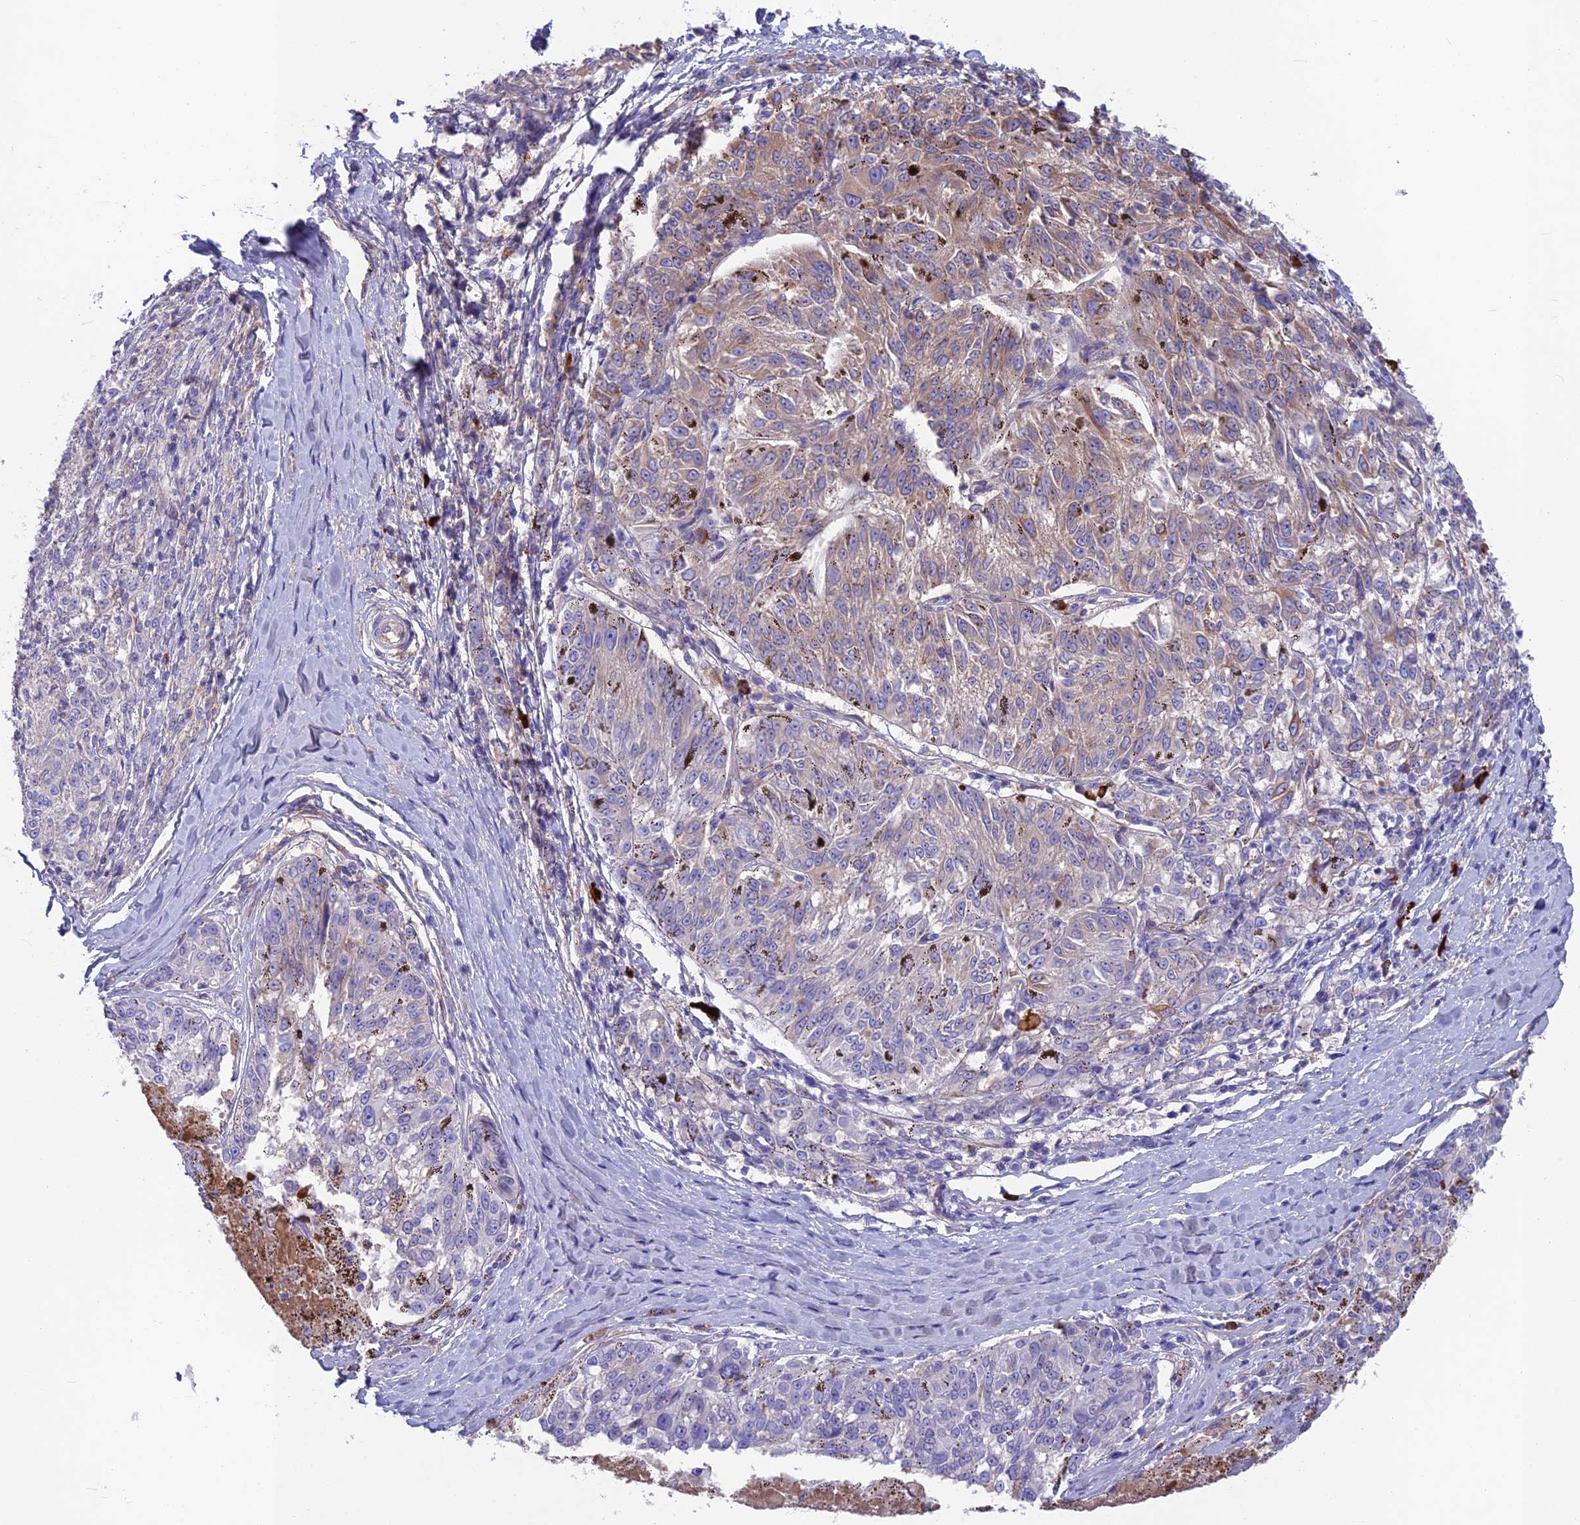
{"staining": {"intensity": "weak", "quantity": "25%-75%", "location": "cytoplasmic/membranous"}, "tissue": "melanoma", "cell_type": "Tumor cells", "image_type": "cancer", "snomed": [{"axis": "morphology", "description": "Malignant melanoma, NOS"}, {"axis": "topography", "description": "Skin"}], "caption": "Tumor cells show low levels of weak cytoplasmic/membranous staining in about 25%-75% of cells in malignant melanoma.", "gene": "SNAP91", "patient": {"sex": "female", "age": 72}}